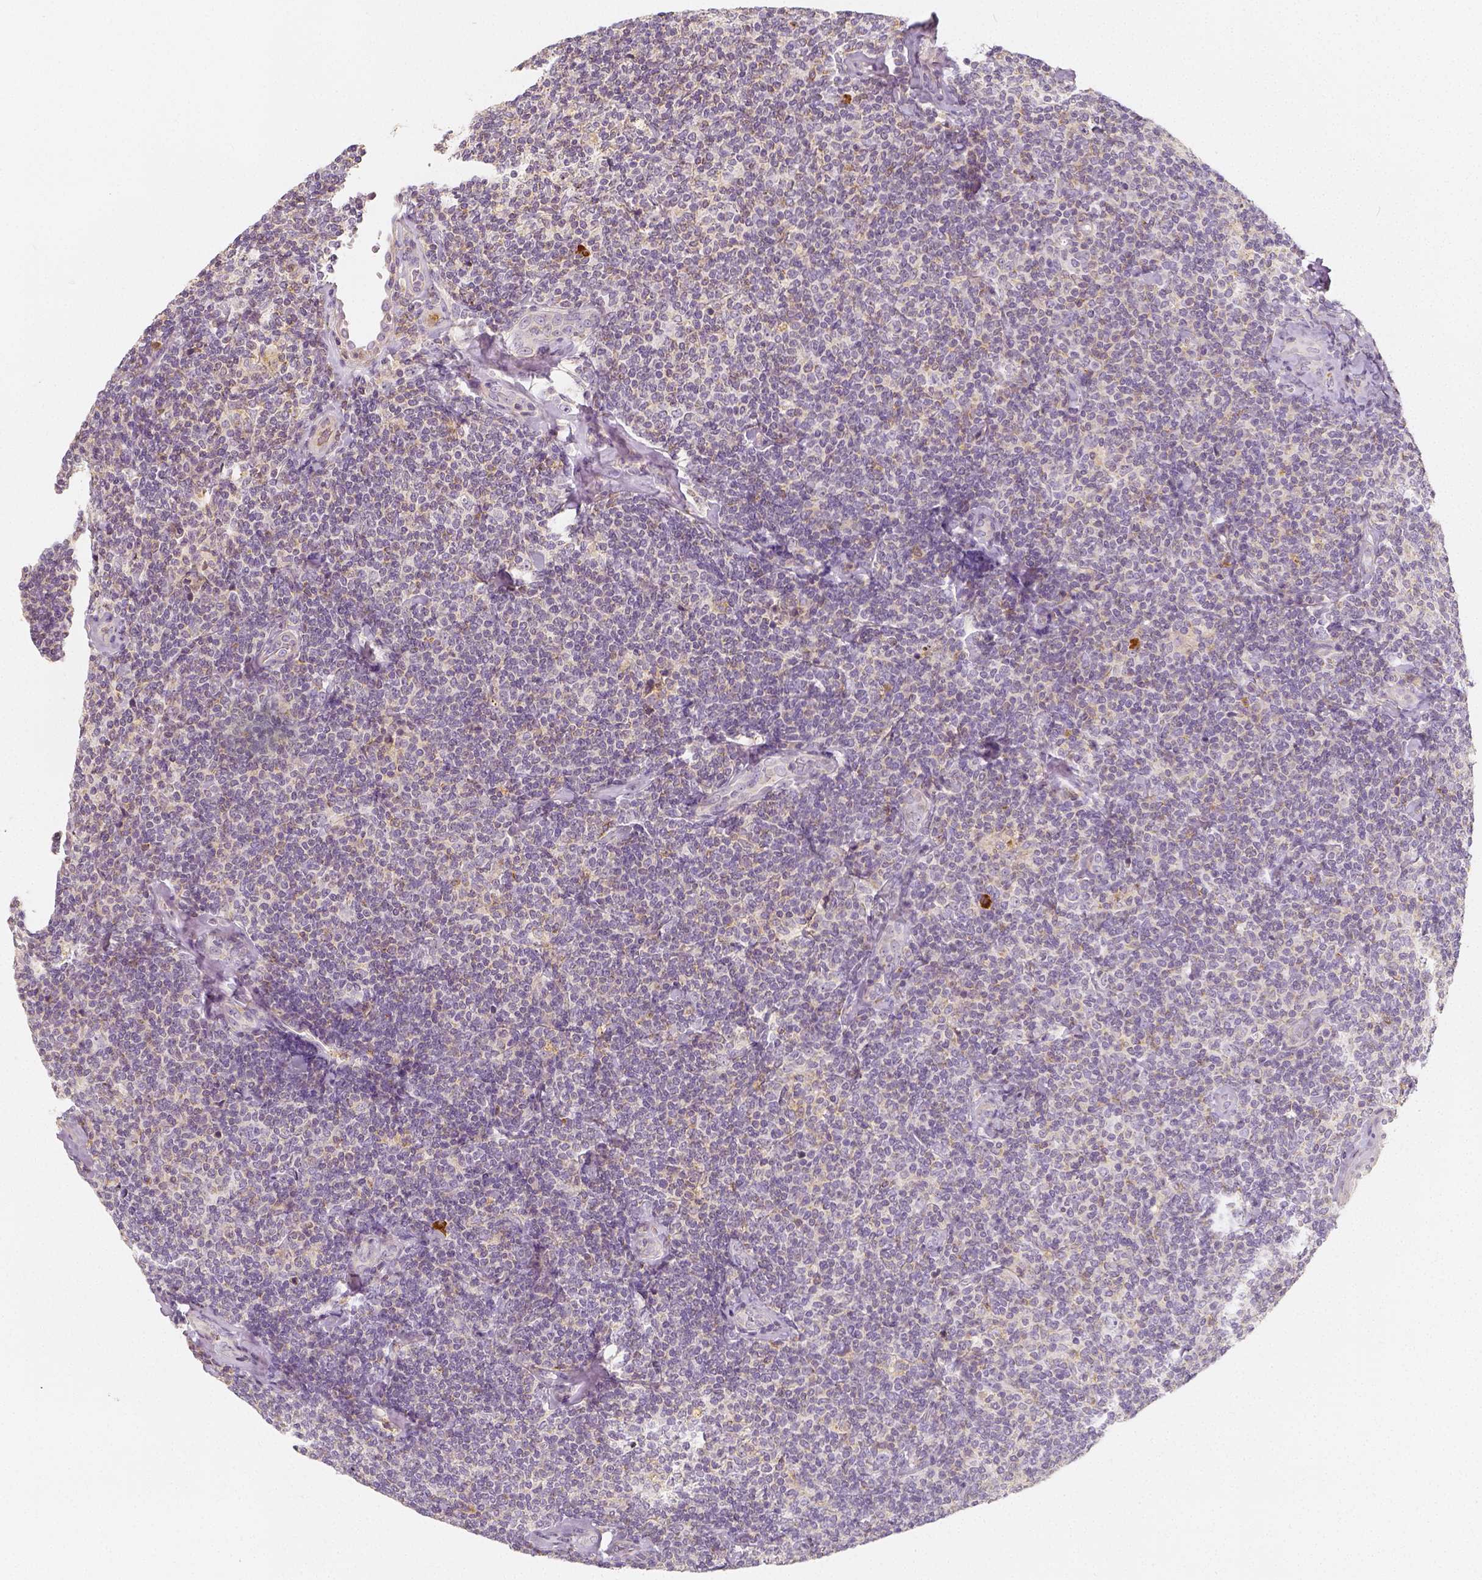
{"staining": {"intensity": "weak", "quantity": "25%-75%", "location": "cytoplasmic/membranous"}, "tissue": "lymphoma", "cell_type": "Tumor cells", "image_type": "cancer", "snomed": [{"axis": "morphology", "description": "Malignant lymphoma, non-Hodgkin's type, Low grade"}, {"axis": "topography", "description": "Lymph node"}], "caption": "Tumor cells exhibit low levels of weak cytoplasmic/membranous positivity in approximately 25%-75% of cells in human lymphoma.", "gene": "PTPRJ", "patient": {"sex": "female", "age": 56}}